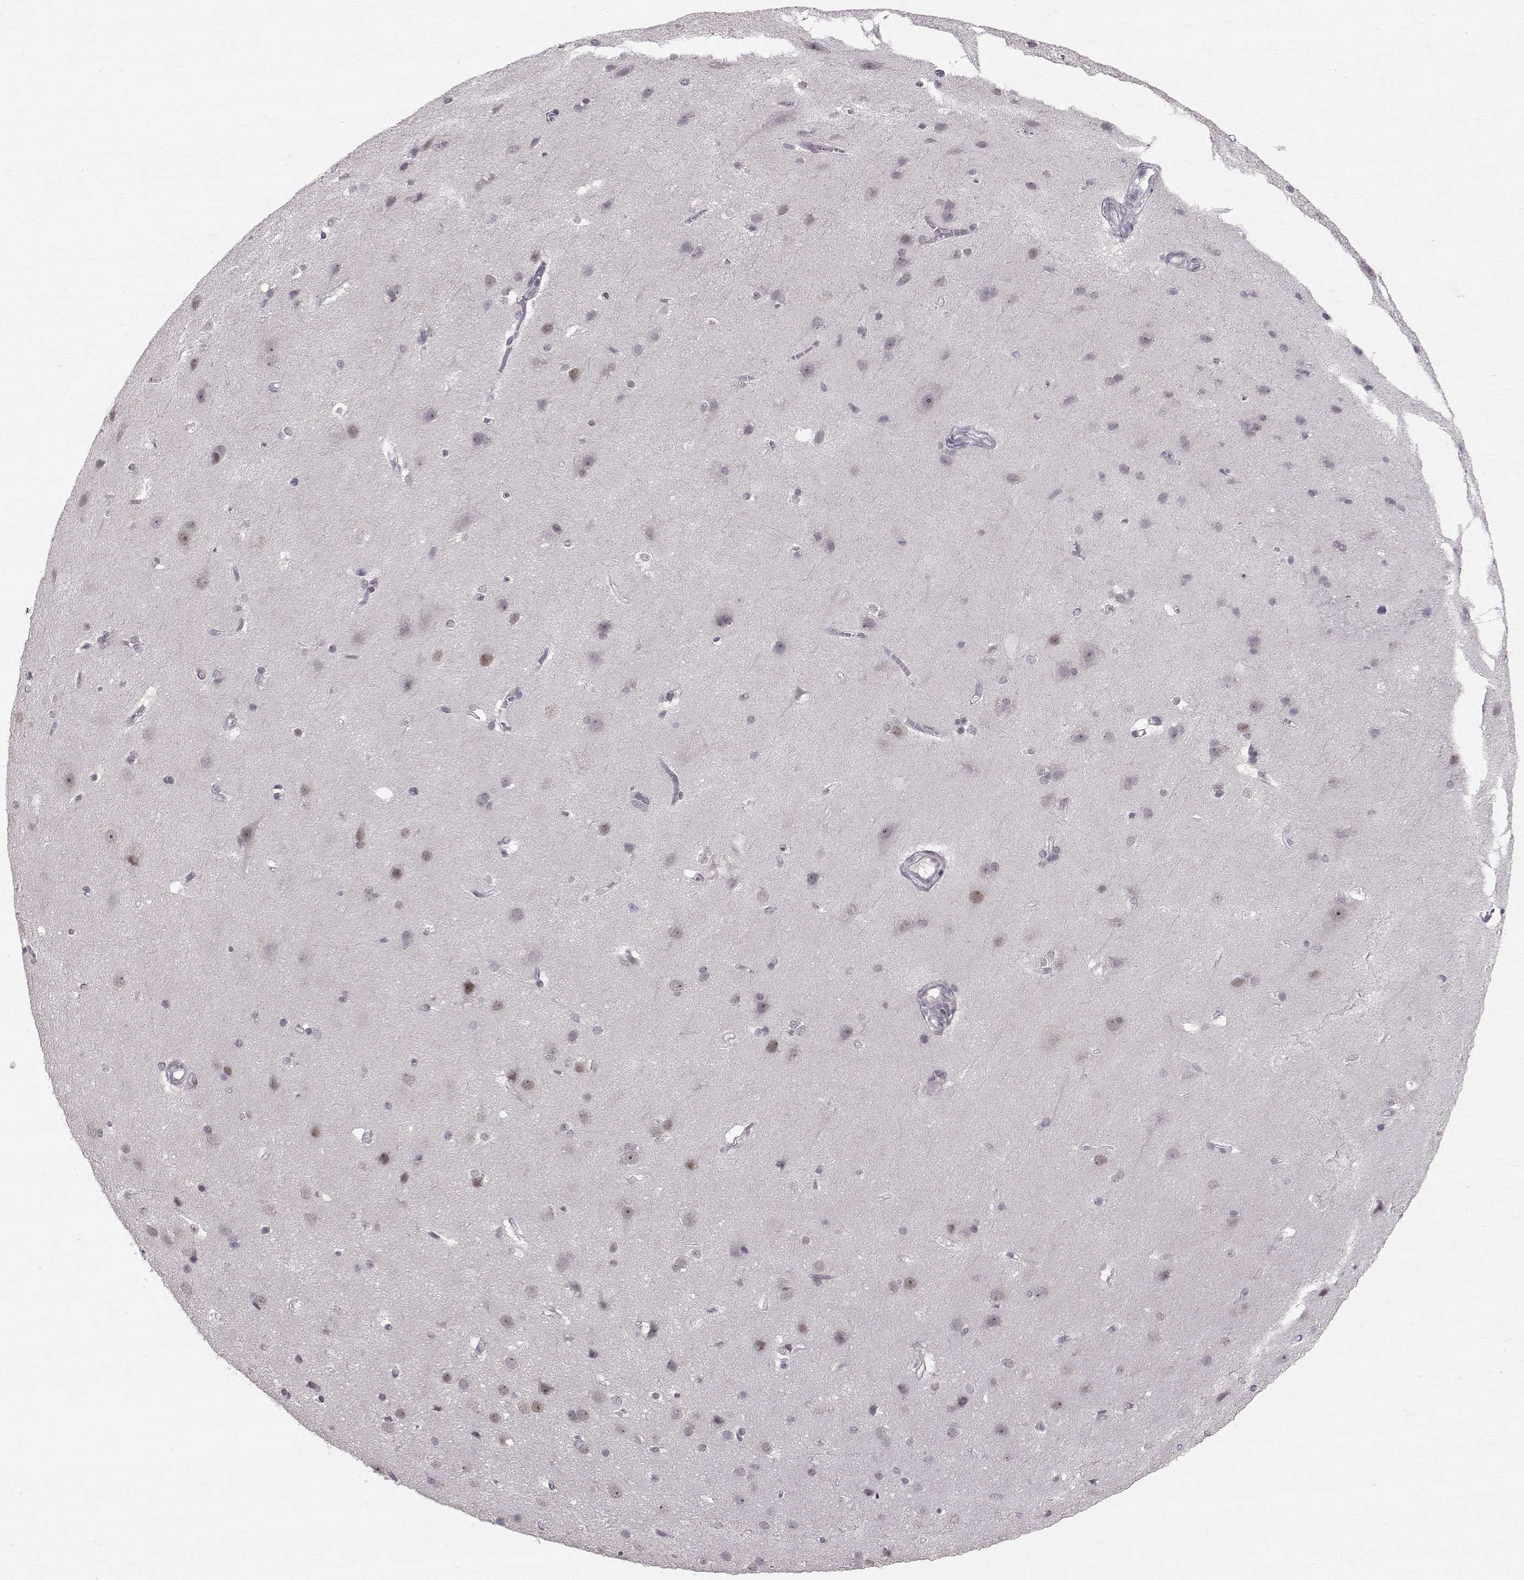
{"staining": {"intensity": "negative", "quantity": "none", "location": "none"}, "tissue": "cerebral cortex", "cell_type": "Endothelial cells", "image_type": "normal", "snomed": [{"axis": "morphology", "description": "Normal tissue, NOS"}, {"axis": "topography", "description": "Cerebral cortex"}], "caption": "Protein analysis of normal cerebral cortex reveals no significant staining in endothelial cells.", "gene": "RPP38", "patient": {"sex": "male", "age": 37}}